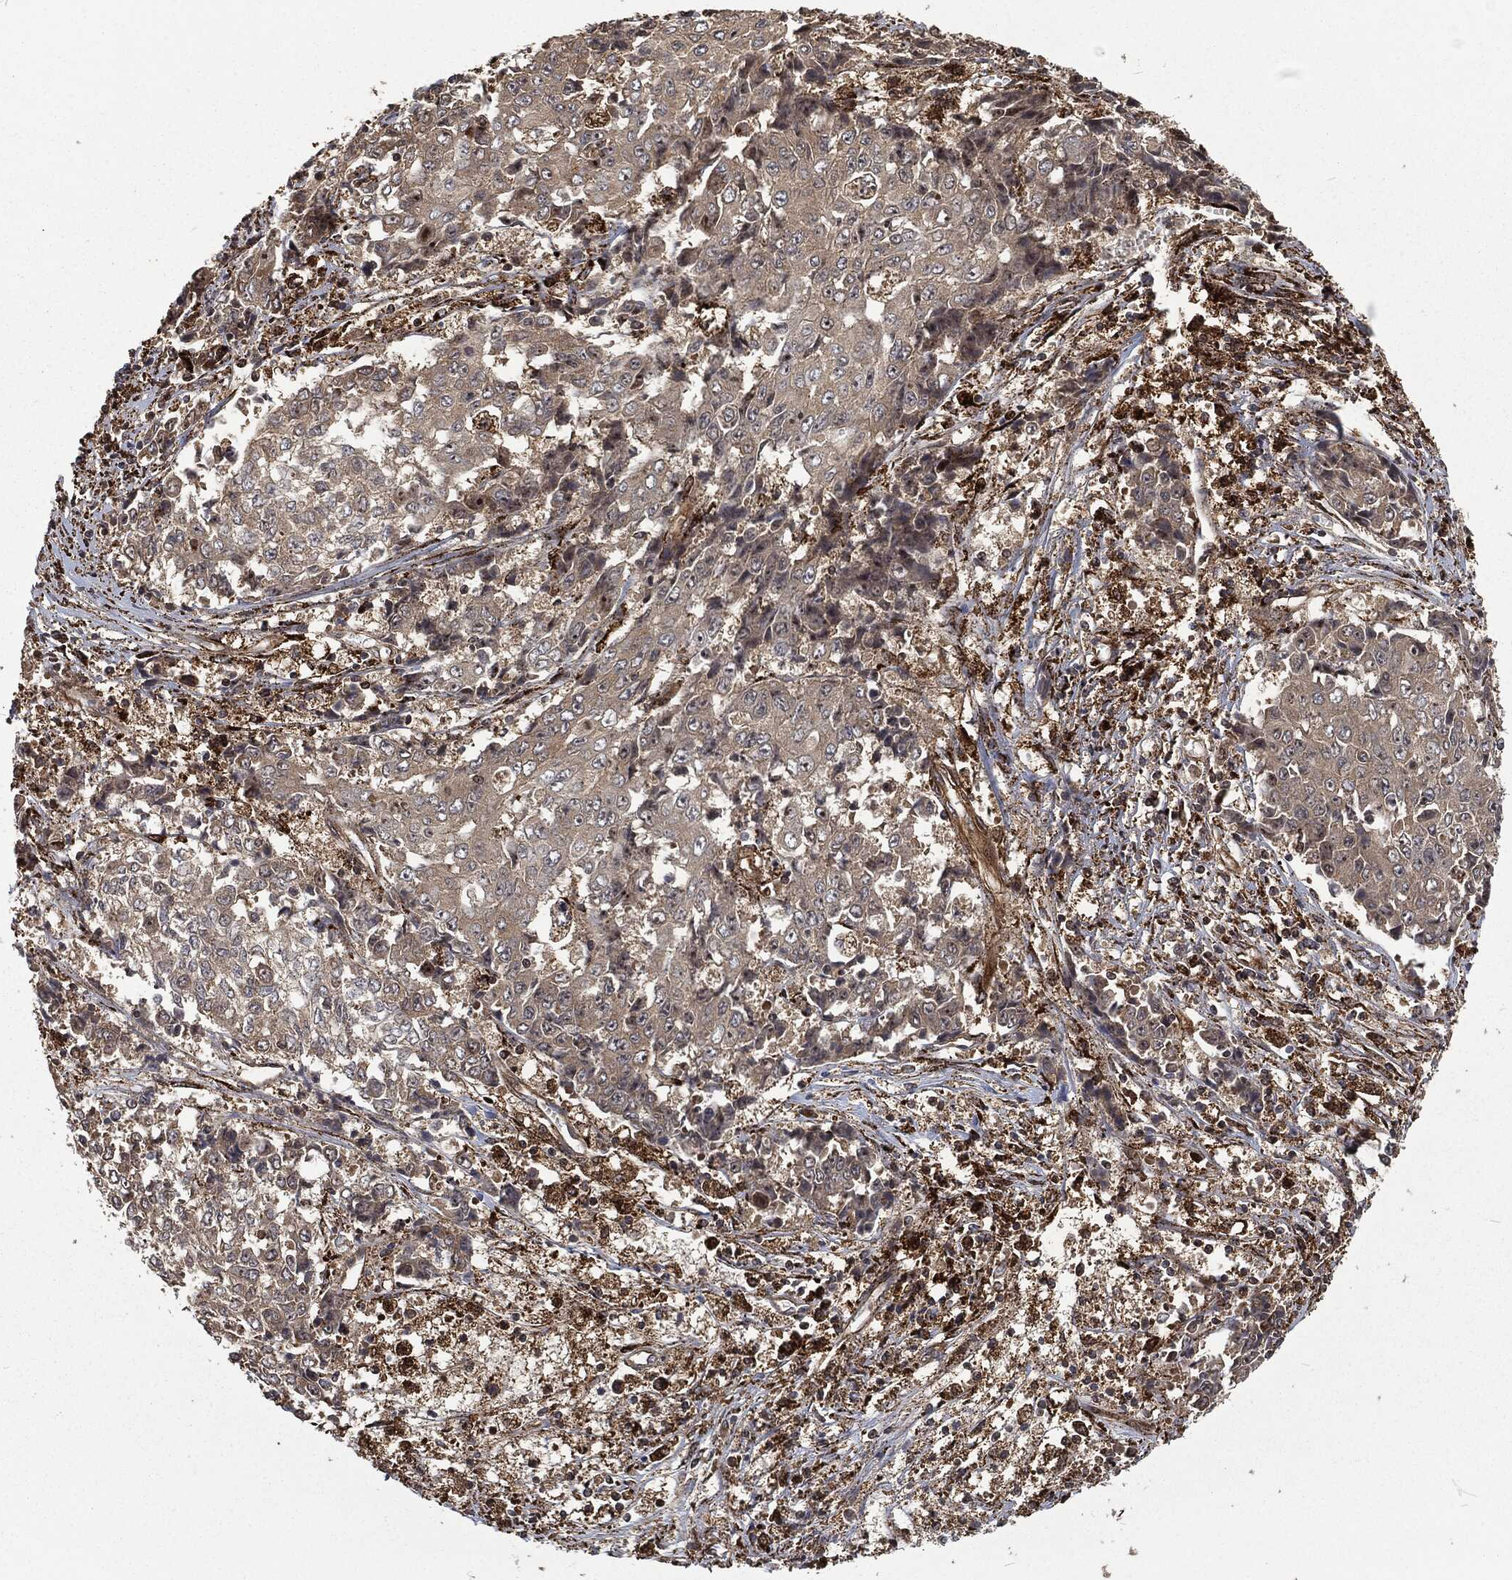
{"staining": {"intensity": "weak", "quantity": "25%-75%", "location": "cytoplasmic/membranous"}, "tissue": "ovarian cancer", "cell_type": "Tumor cells", "image_type": "cancer", "snomed": [{"axis": "morphology", "description": "Carcinoma, endometroid"}, {"axis": "topography", "description": "Ovary"}], "caption": "Tumor cells display weak cytoplasmic/membranous positivity in about 25%-75% of cells in endometroid carcinoma (ovarian).", "gene": "RFTN1", "patient": {"sex": "female", "age": 42}}